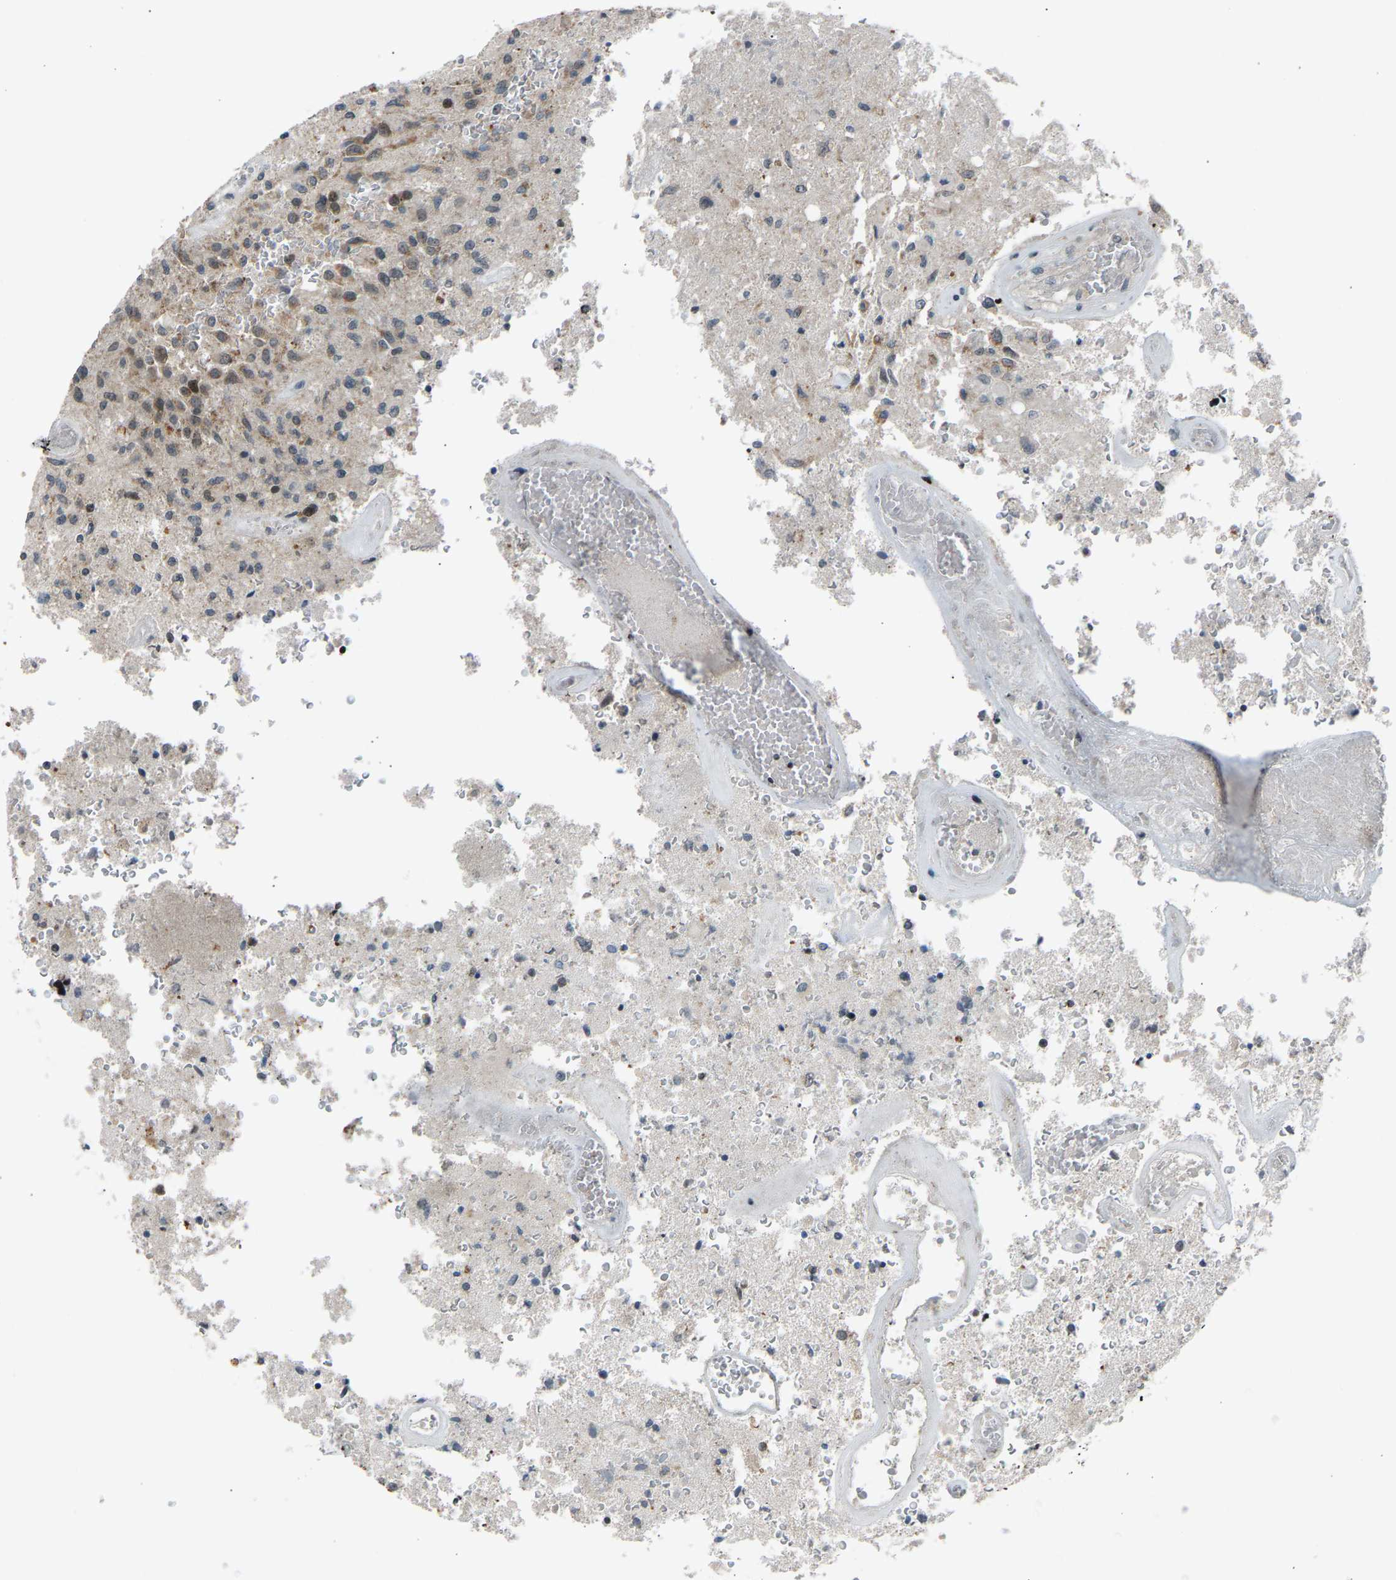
{"staining": {"intensity": "negative", "quantity": "none", "location": "none"}, "tissue": "glioma", "cell_type": "Tumor cells", "image_type": "cancer", "snomed": [{"axis": "morphology", "description": "Normal tissue, NOS"}, {"axis": "morphology", "description": "Glioma, malignant, High grade"}, {"axis": "topography", "description": "Cerebral cortex"}], "caption": "Photomicrograph shows no protein expression in tumor cells of malignant glioma (high-grade) tissue.", "gene": "SLIRP", "patient": {"sex": "male", "age": 77}}